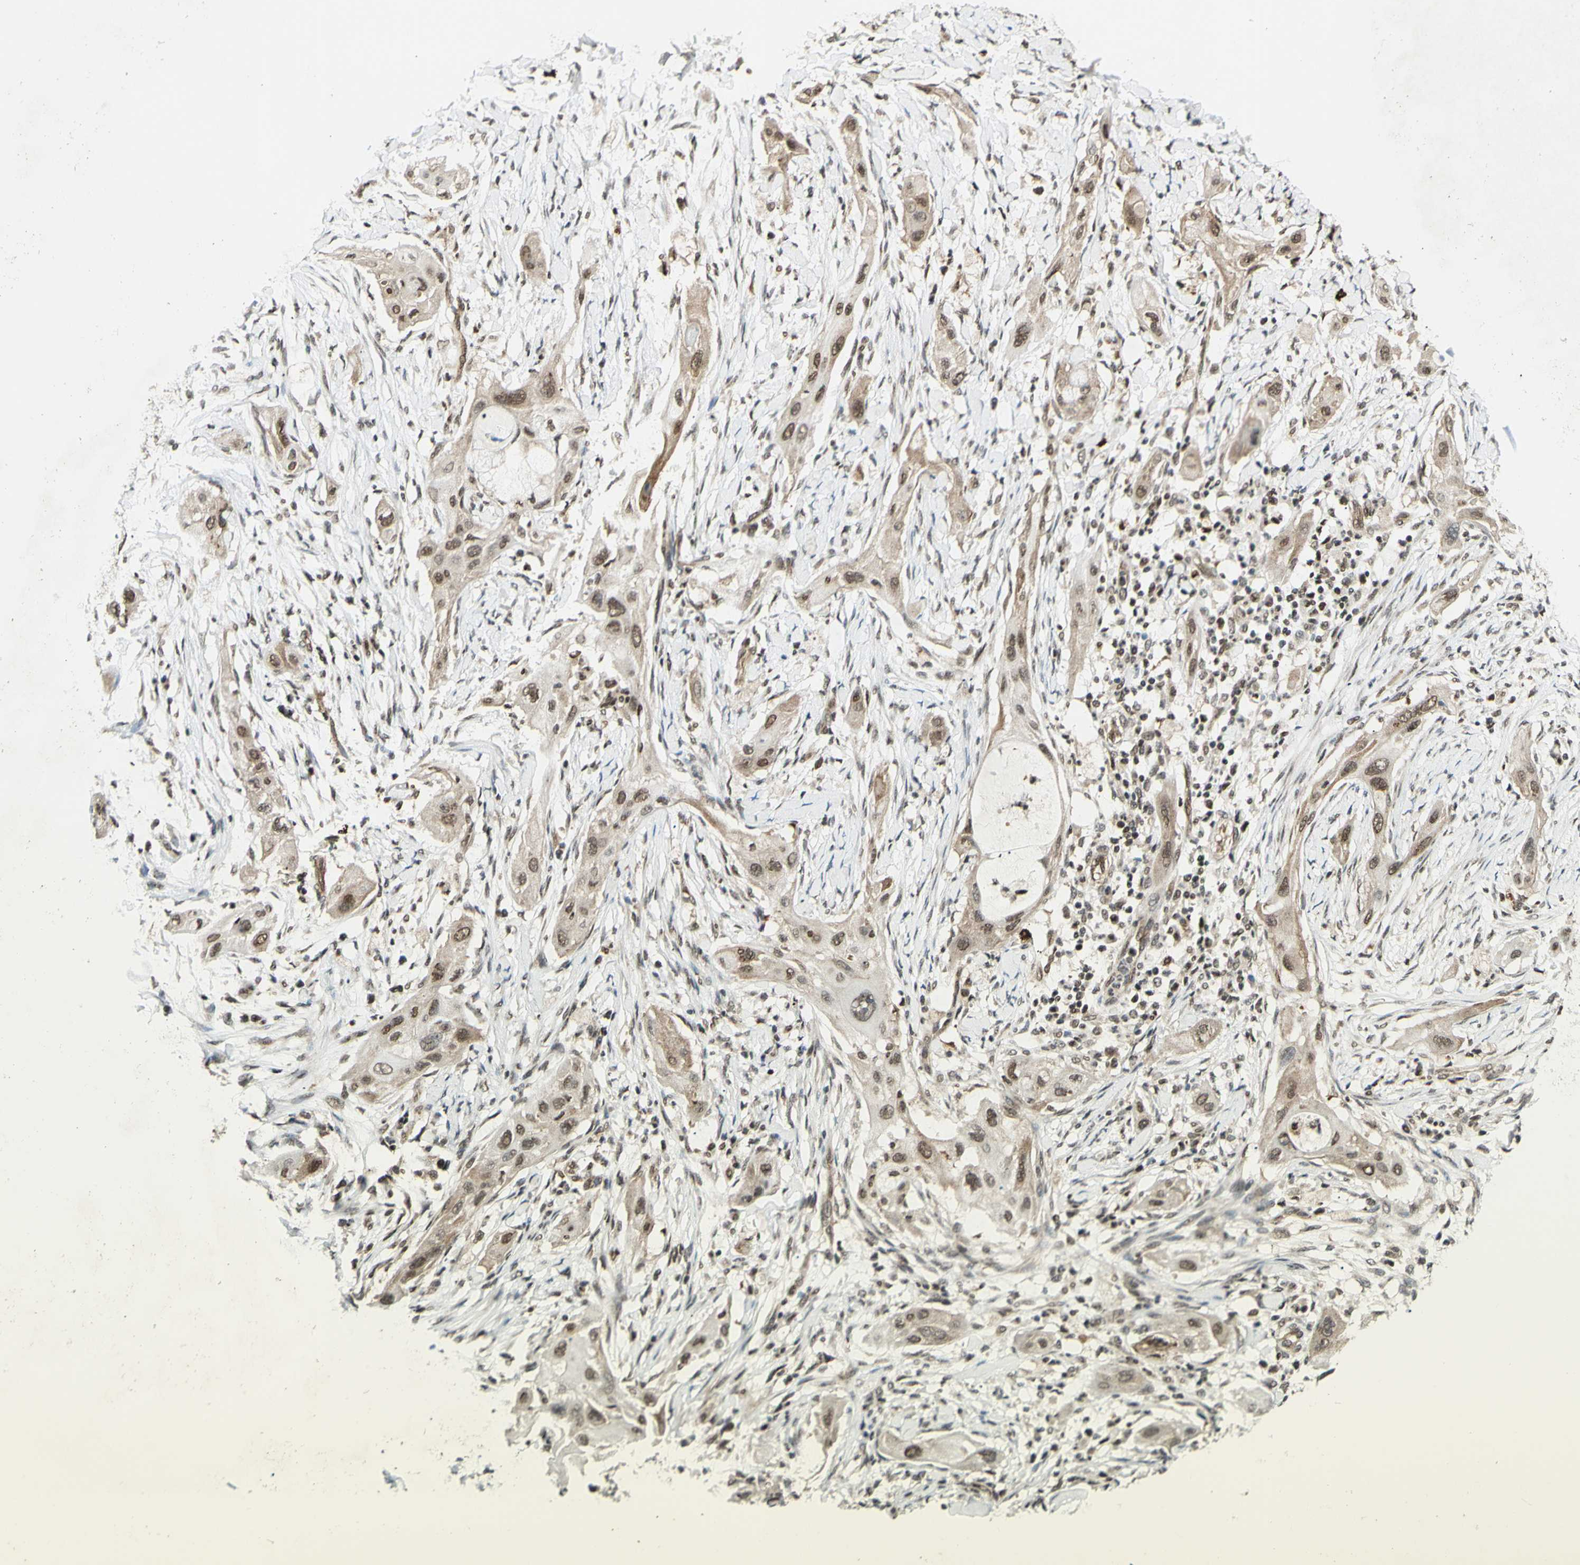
{"staining": {"intensity": "weak", "quantity": ">75%", "location": "nuclear"}, "tissue": "lung cancer", "cell_type": "Tumor cells", "image_type": "cancer", "snomed": [{"axis": "morphology", "description": "Squamous cell carcinoma, NOS"}, {"axis": "topography", "description": "Lung"}], "caption": "IHC staining of squamous cell carcinoma (lung), which shows low levels of weak nuclear staining in approximately >75% of tumor cells indicating weak nuclear protein expression. The staining was performed using DAB (brown) for protein detection and nuclei were counterstained in hematoxylin (blue).", "gene": "ZMYM6", "patient": {"sex": "female", "age": 47}}